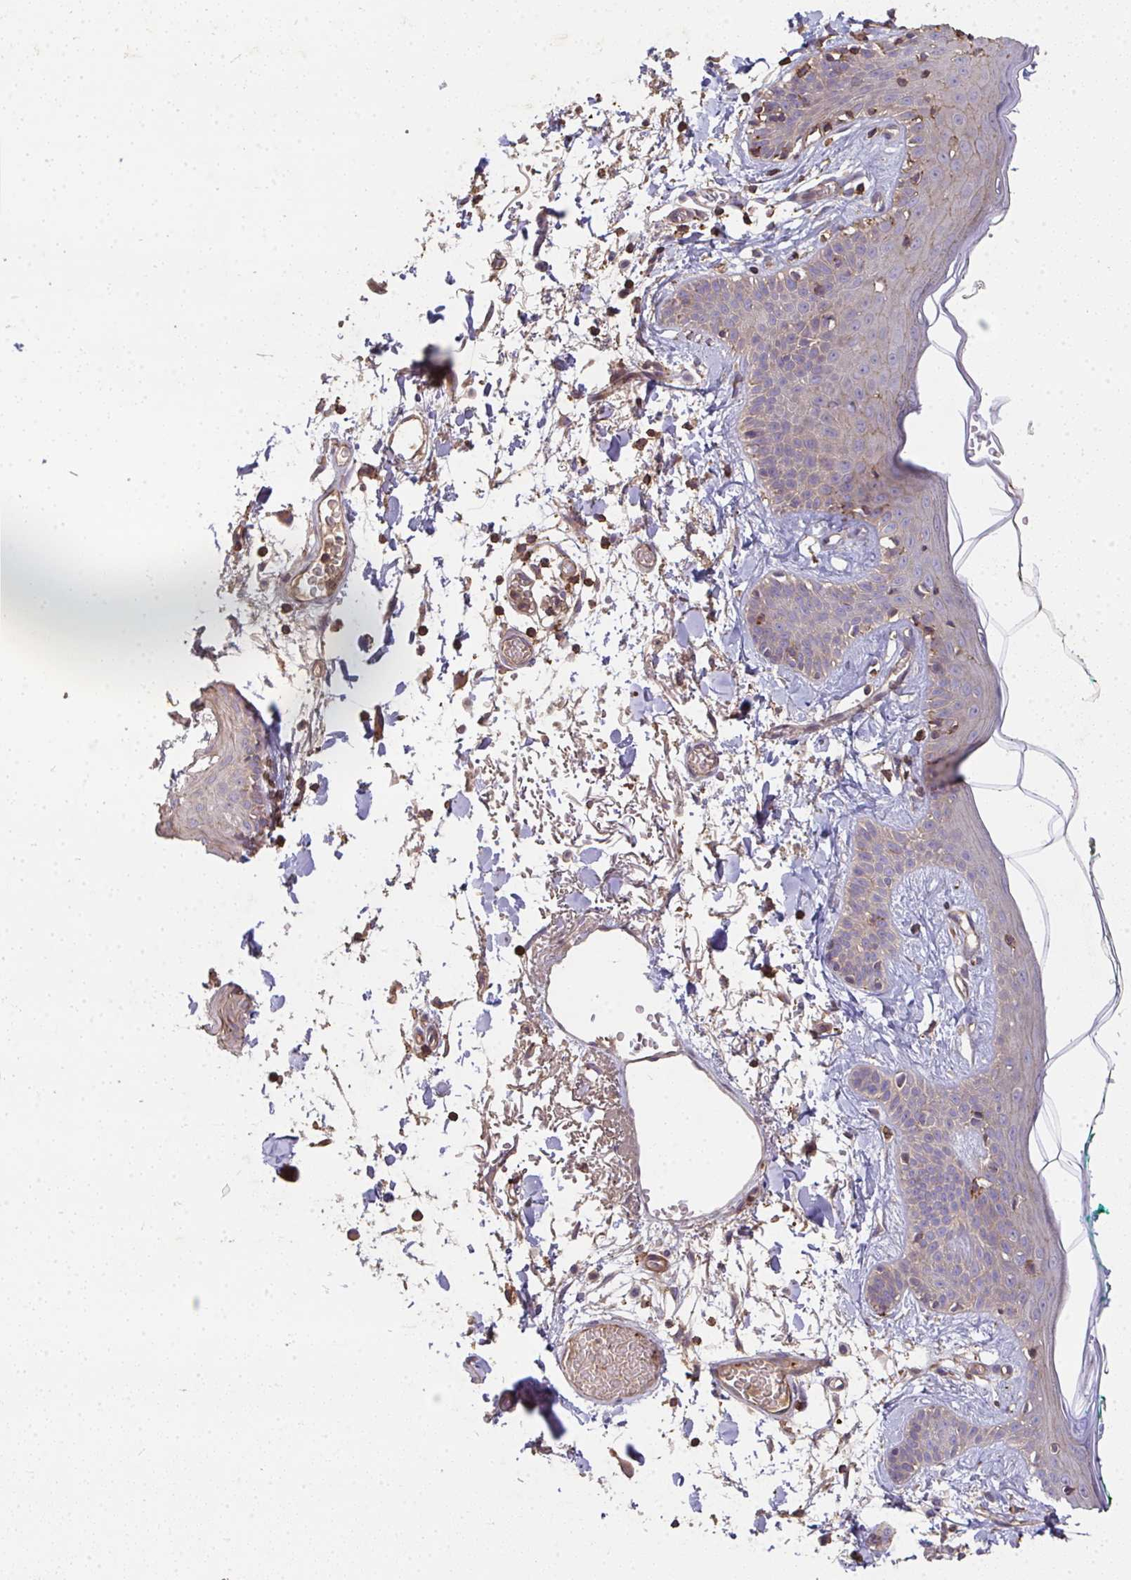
{"staining": {"intensity": "moderate", "quantity": ">75%", "location": "cytoplasmic/membranous"}, "tissue": "skin", "cell_type": "Fibroblasts", "image_type": "normal", "snomed": [{"axis": "morphology", "description": "Normal tissue, NOS"}, {"axis": "topography", "description": "Skin"}], "caption": "This is a photomicrograph of immunohistochemistry staining of unremarkable skin, which shows moderate positivity in the cytoplasmic/membranous of fibroblasts.", "gene": "TNMD", "patient": {"sex": "male", "age": 79}}